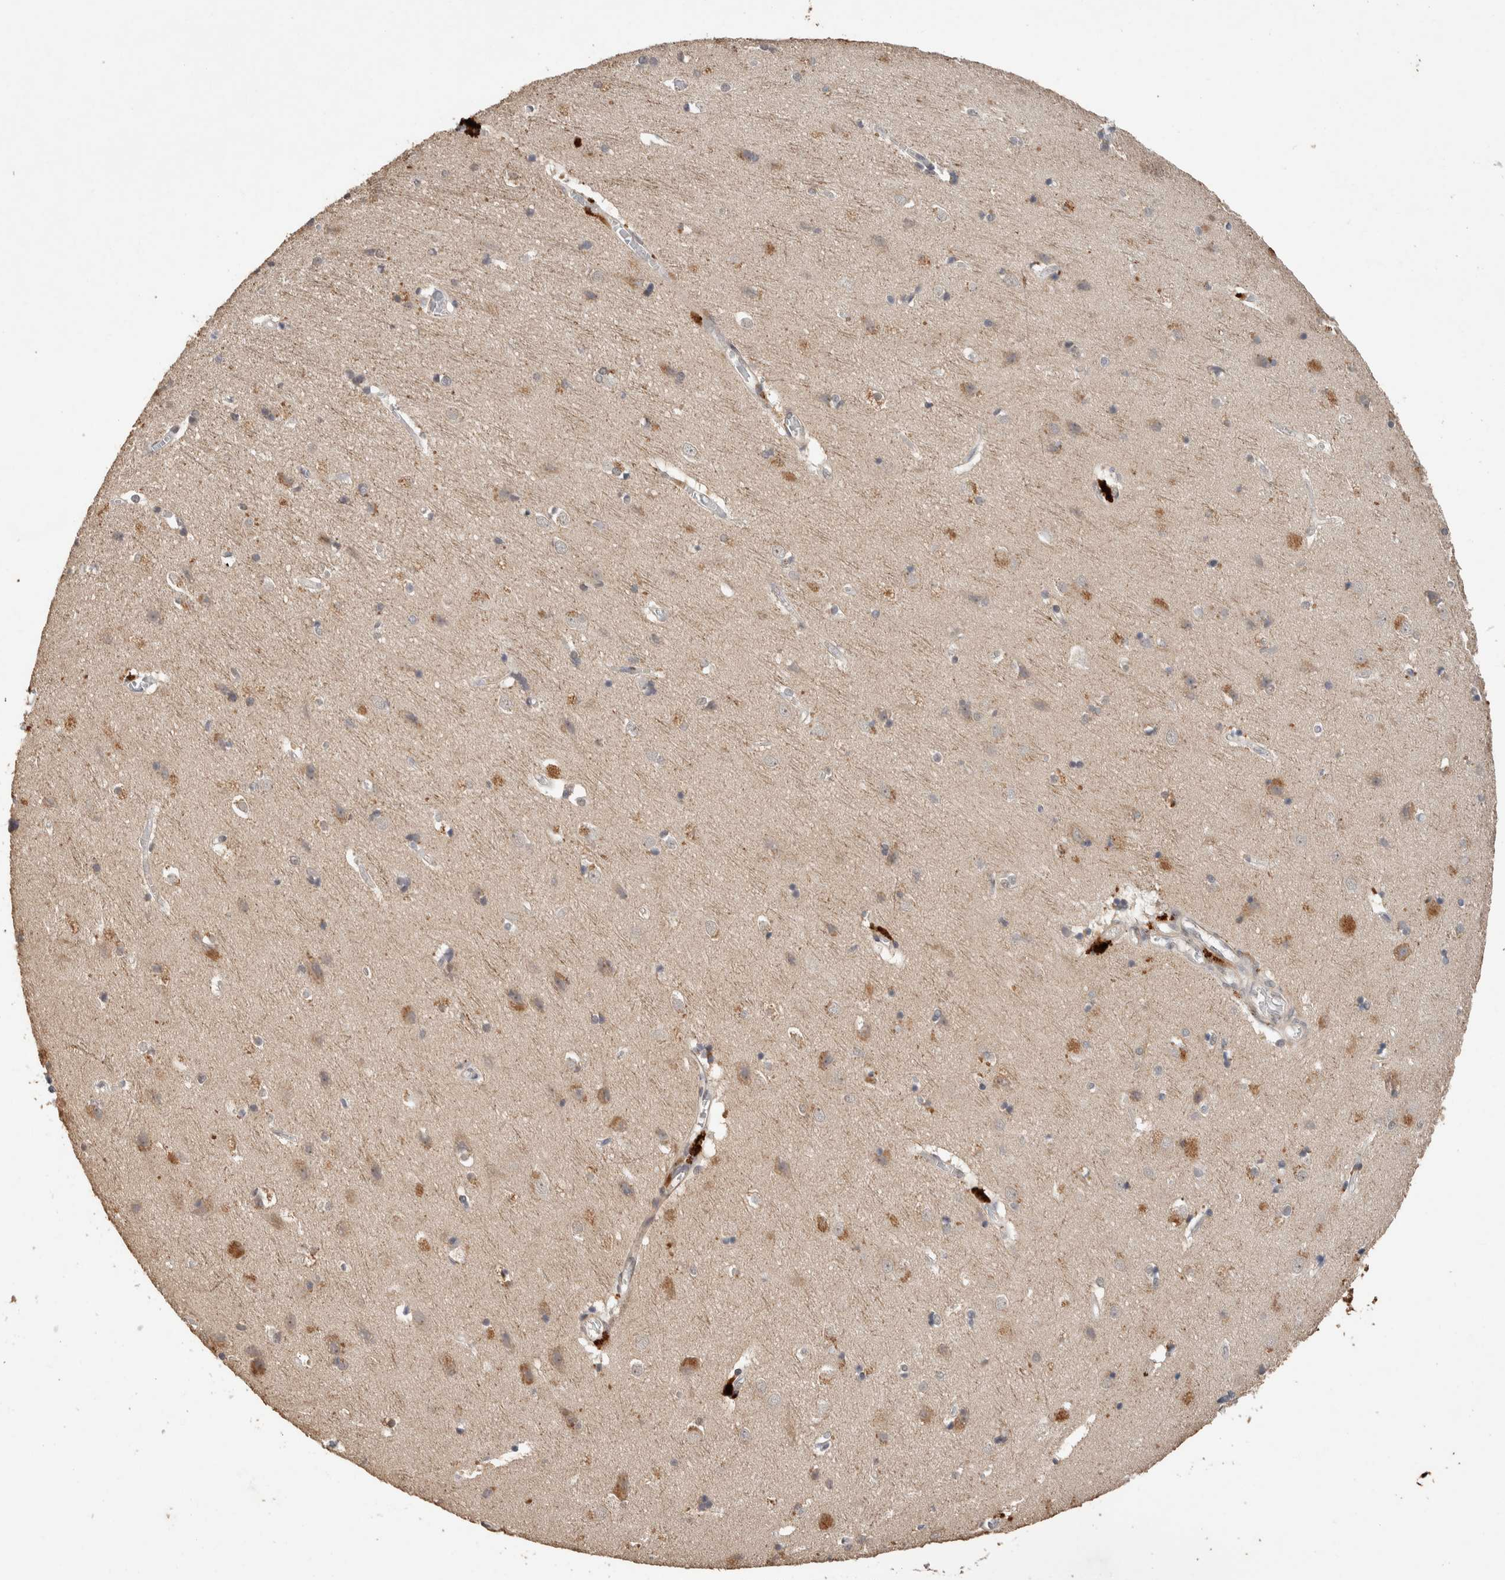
{"staining": {"intensity": "weak", "quantity": ">75%", "location": "cytoplasmic/membranous"}, "tissue": "cerebral cortex", "cell_type": "Endothelial cells", "image_type": "normal", "snomed": [{"axis": "morphology", "description": "Normal tissue, NOS"}, {"axis": "topography", "description": "Cerebral cortex"}], "caption": "Brown immunohistochemical staining in normal human cerebral cortex displays weak cytoplasmic/membranous staining in about >75% of endothelial cells.", "gene": "CYSRT1", "patient": {"sex": "male", "age": 54}}